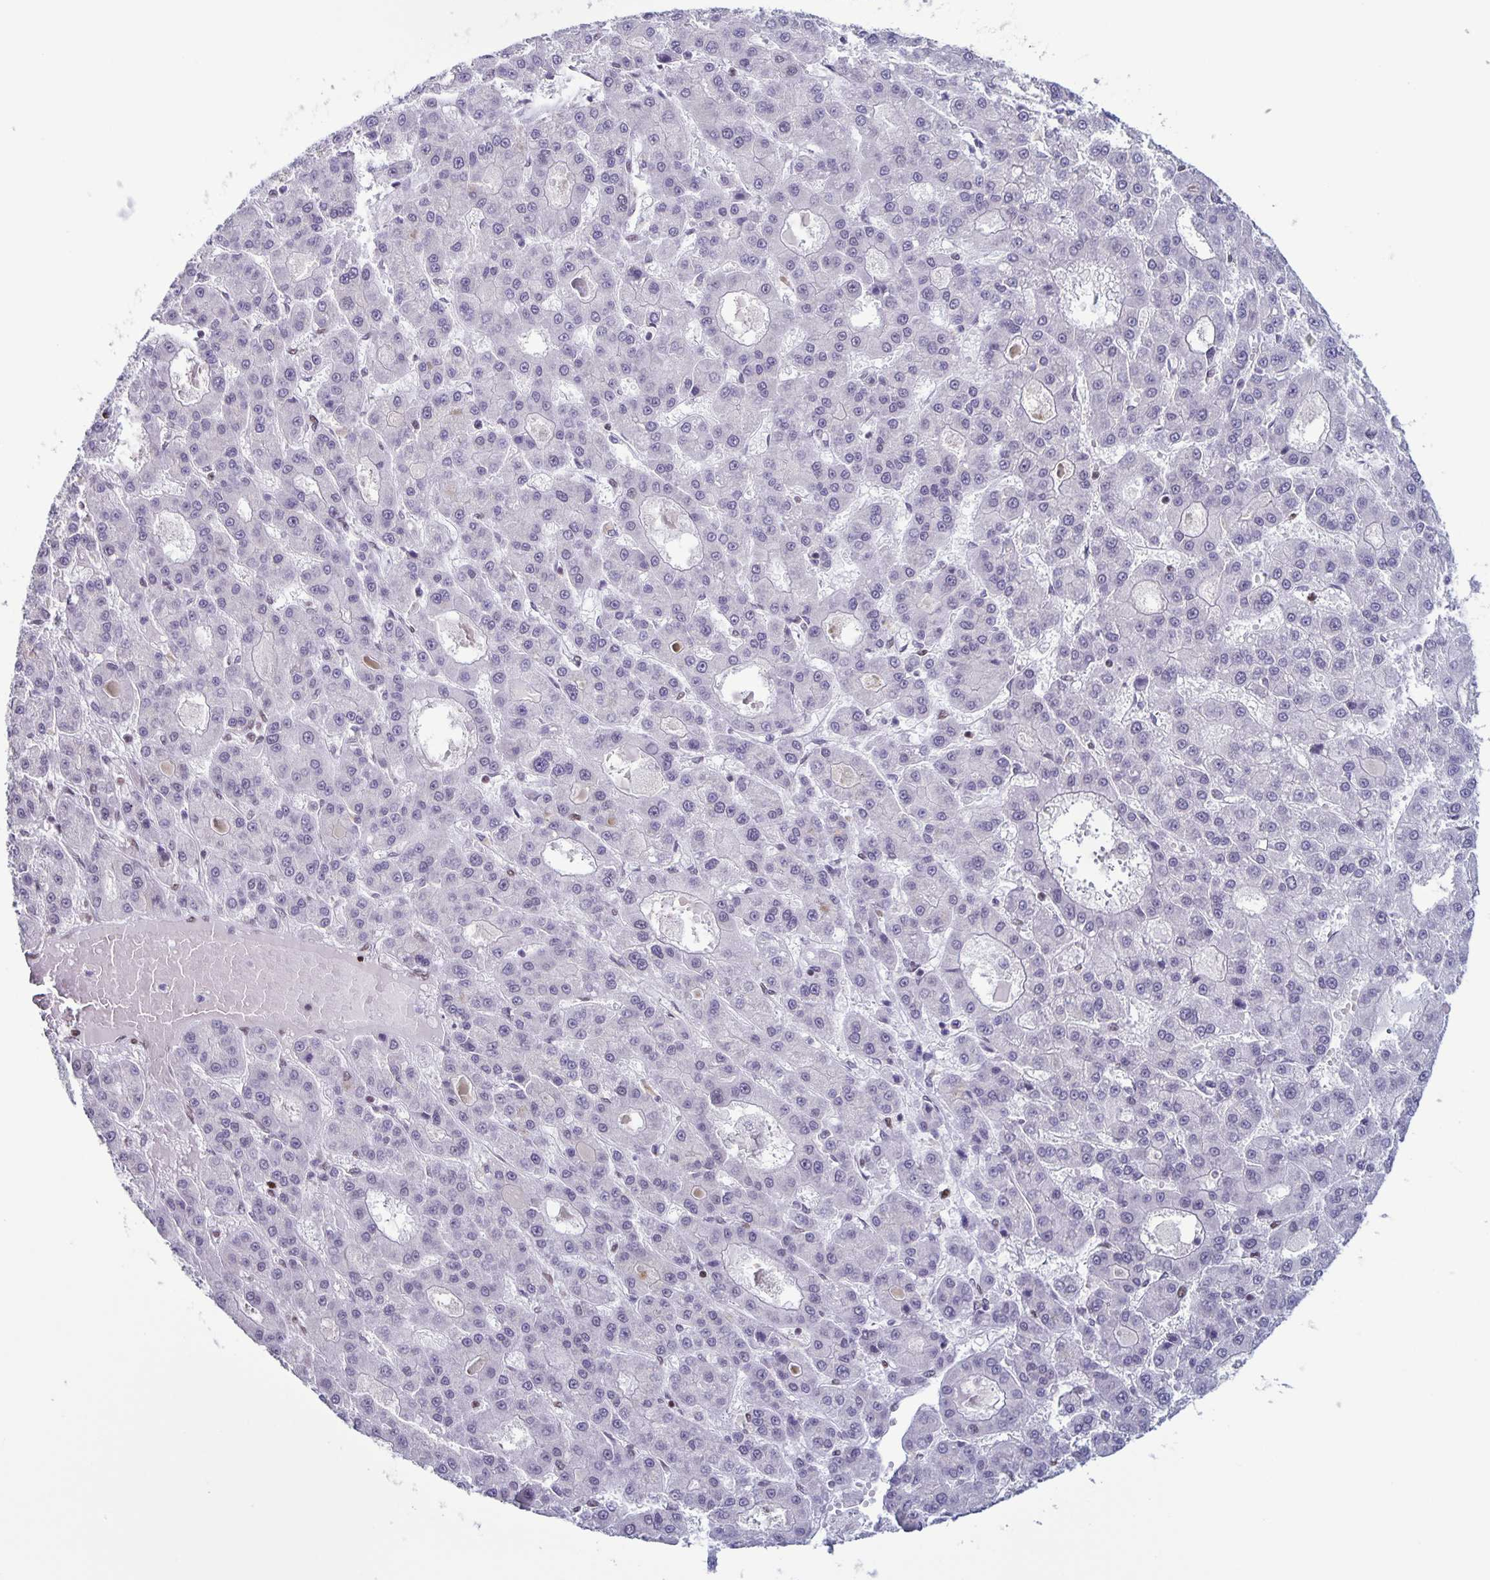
{"staining": {"intensity": "negative", "quantity": "none", "location": "none"}, "tissue": "liver cancer", "cell_type": "Tumor cells", "image_type": "cancer", "snomed": [{"axis": "morphology", "description": "Carcinoma, Hepatocellular, NOS"}, {"axis": "topography", "description": "Liver"}], "caption": "Immunohistochemistry (IHC) histopathology image of hepatocellular carcinoma (liver) stained for a protein (brown), which displays no expression in tumor cells.", "gene": "JUND", "patient": {"sex": "male", "age": 70}}